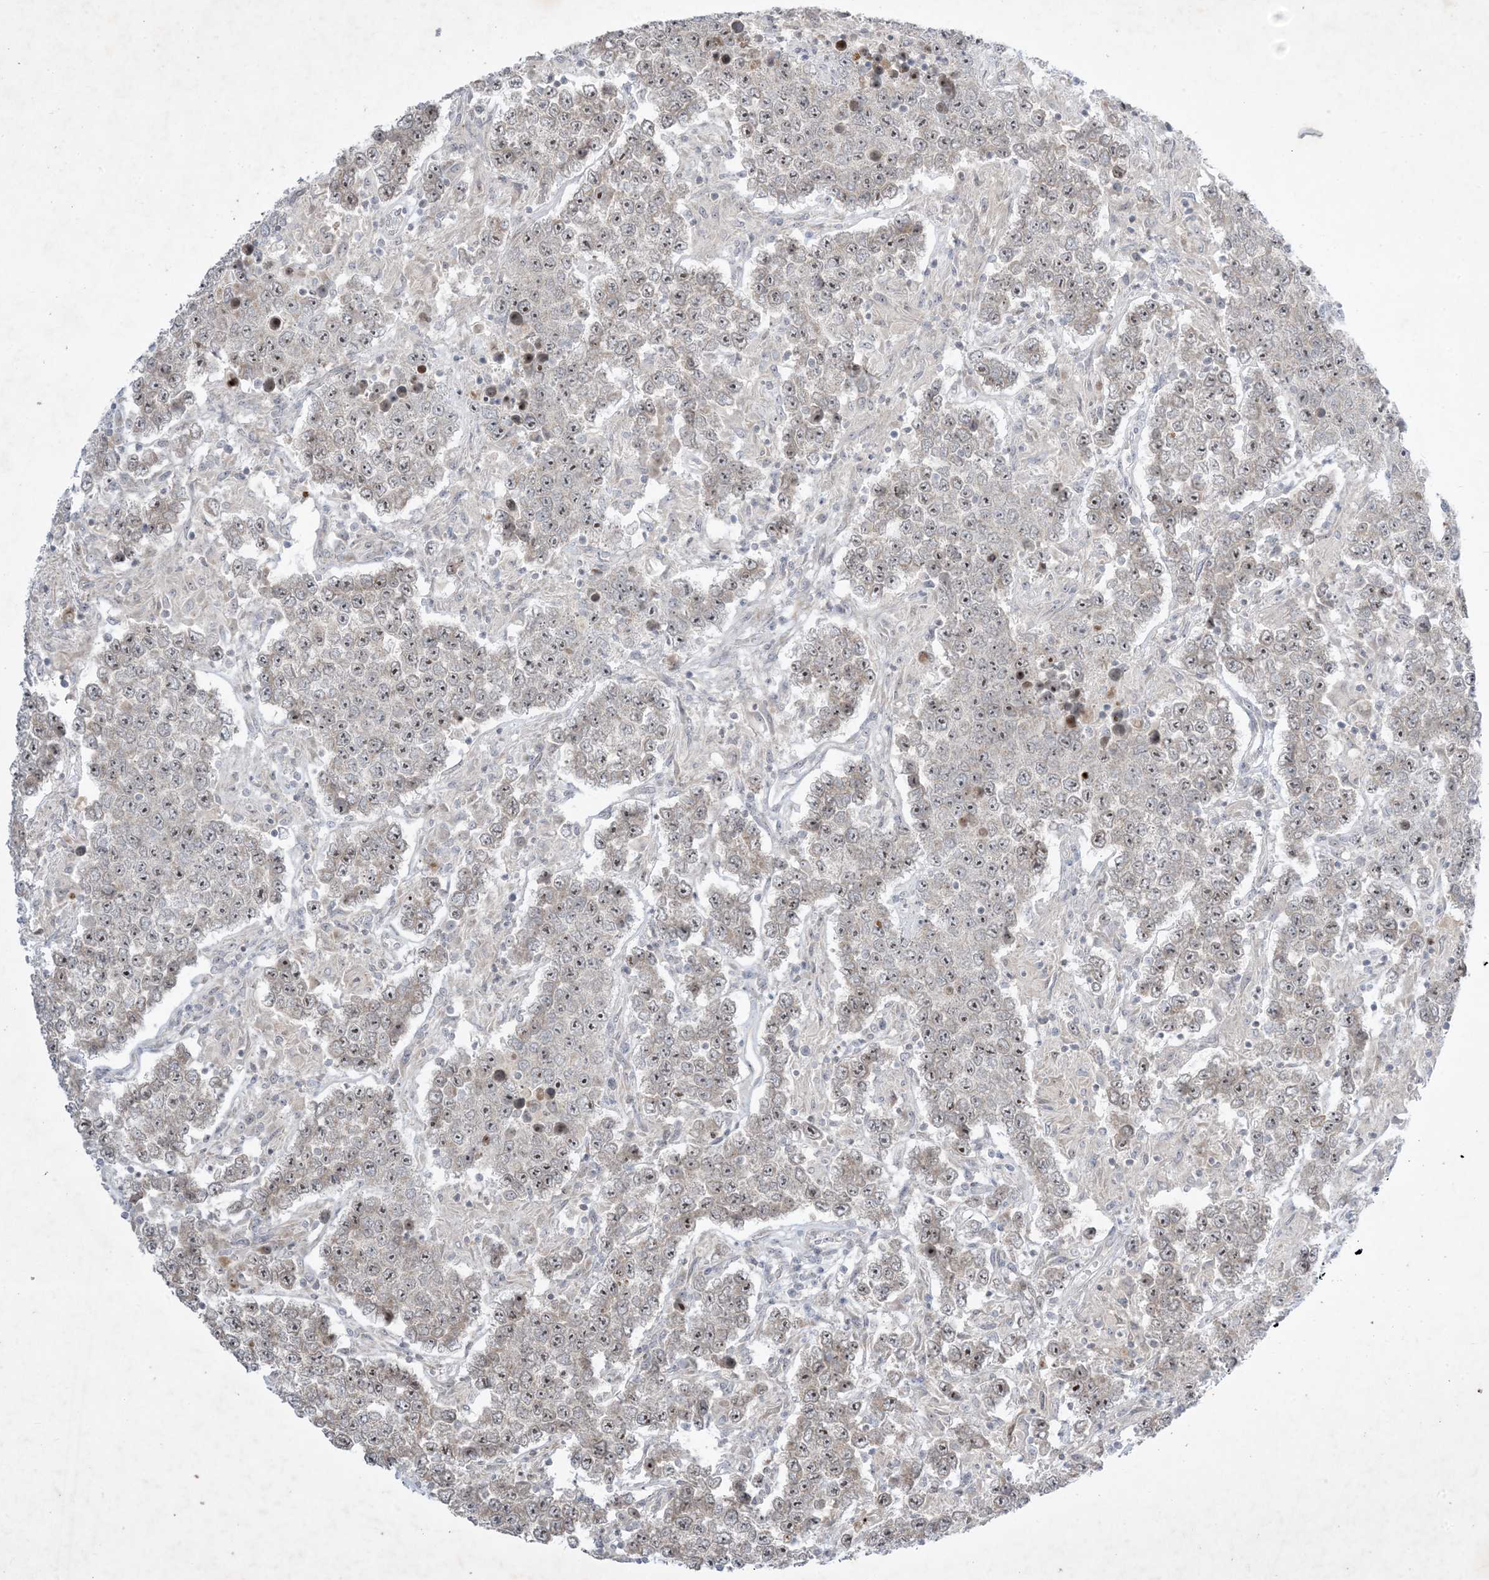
{"staining": {"intensity": "moderate", "quantity": "25%-75%", "location": "nuclear"}, "tissue": "testis cancer", "cell_type": "Tumor cells", "image_type": "cancer", "snomed": [{"axis": "morphology", "description": "Normal tissue, NOS"}, {"axis": "morphology", "description": "Urothelial carcinoma, High grade"}, {"axis": "morphology", "description": "Seminoma, NOS"}, {"axis": "morphology", "description": "Carcinoma, Embryonal, NOS"}, {"axis": "topography", "description": "Urinary bladder"}, {"axis": "topography", "description": "Testis"}], "caption": "Embryonal carcinoma (testis) tissue exhibits moderate nuclear expression in approximately 25%-75% of tumor cells, visualized by immunohistochemistry.", "gene": "SOGA3", "patient": {"sex": "male", "age": 41}}